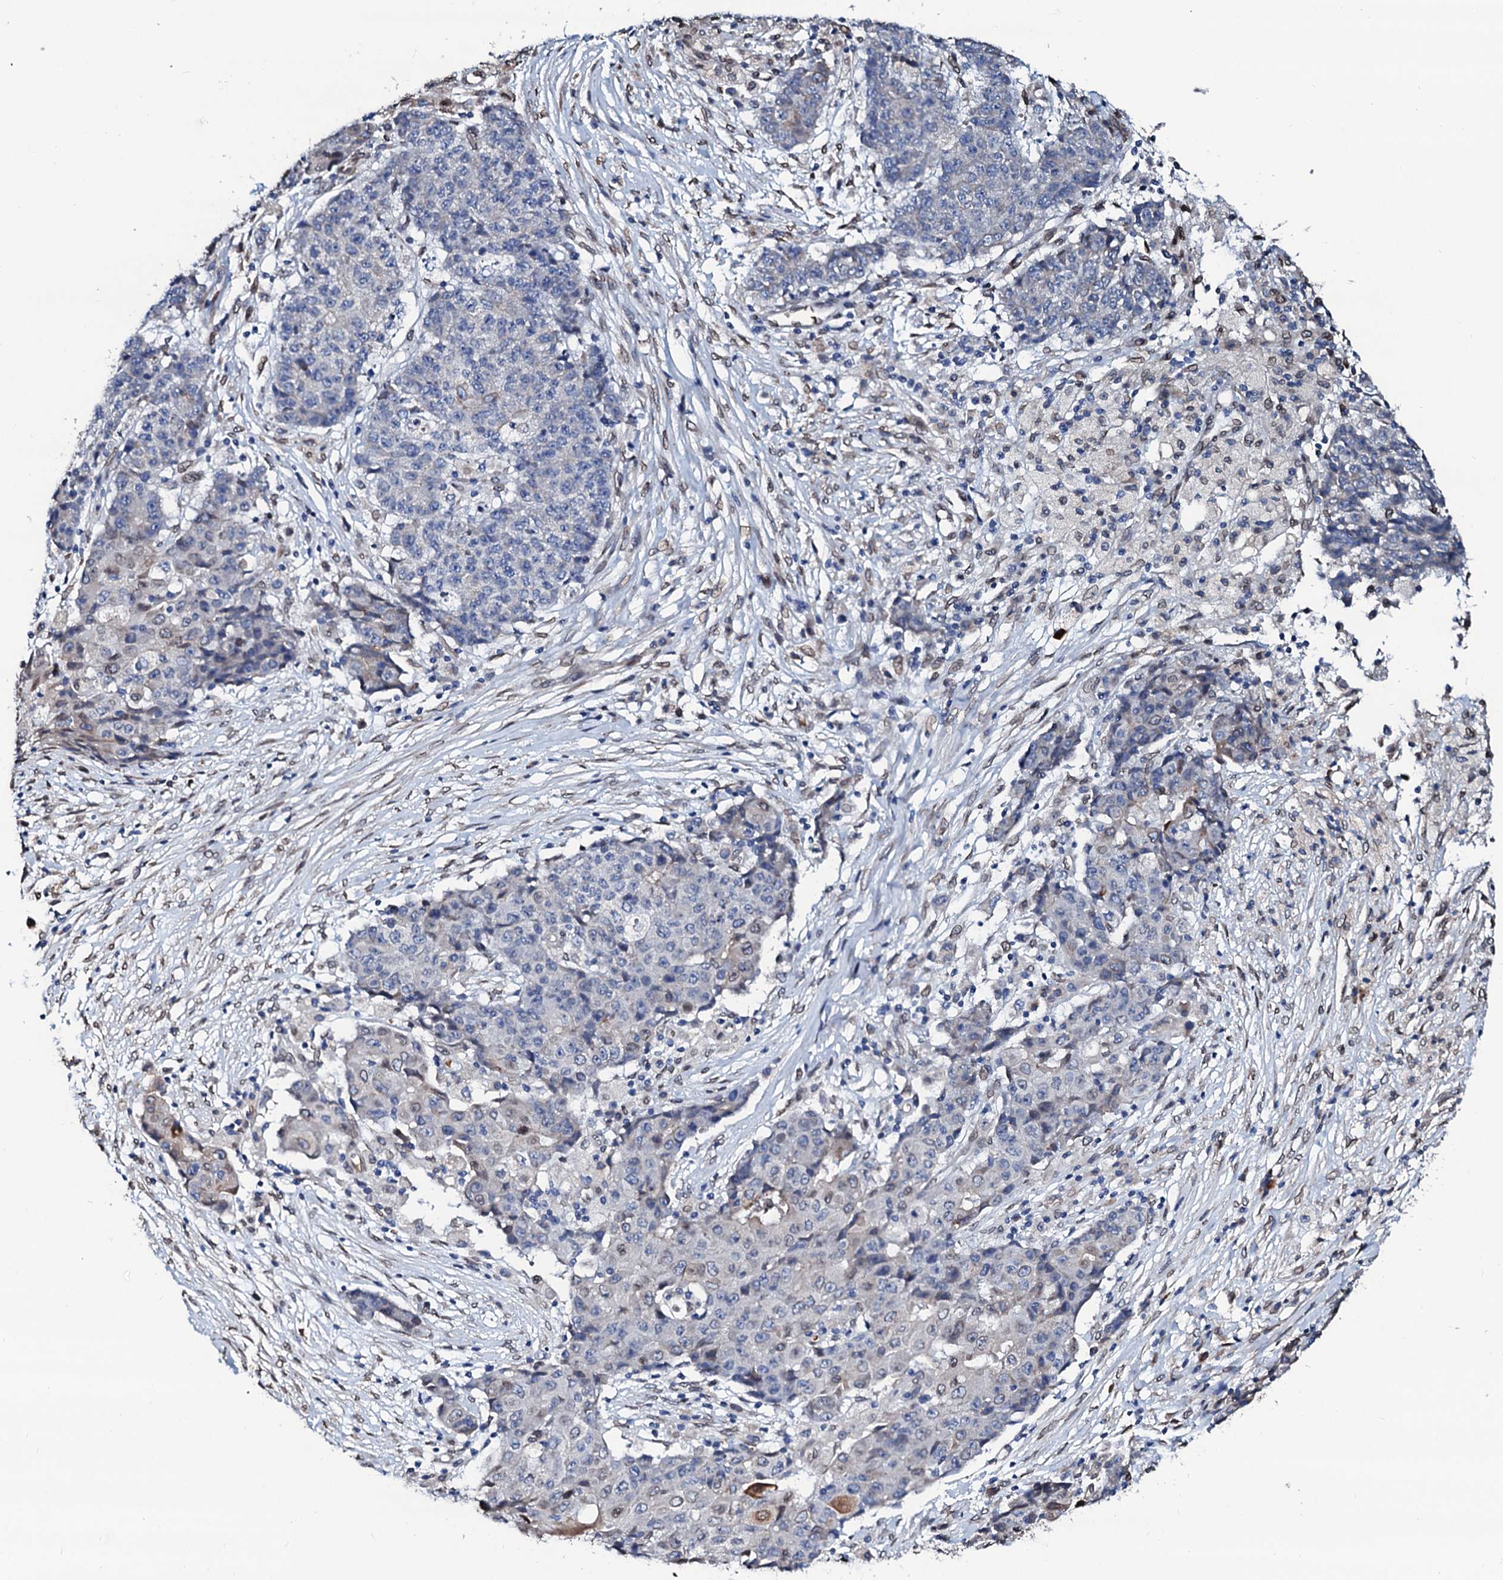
{"staining": {"intensity": "negative", "quantity": "none", "location": "none"}, "tissue": "ovarian cancer", "cell_type": "Tumor cells", "image_type": "cancer", "snomed": [{"axis": "morphology", "description": "Carcinoma, endometroid"}, {"axis": "topography", "description": "Ovary"}], "caption": "This is an IHC histopathology image of endometroid carcinoma (ovarian). There is no staining in tumor cells.", "gene": "NRP2", "patient": {"sex": "female", "age": 42}}